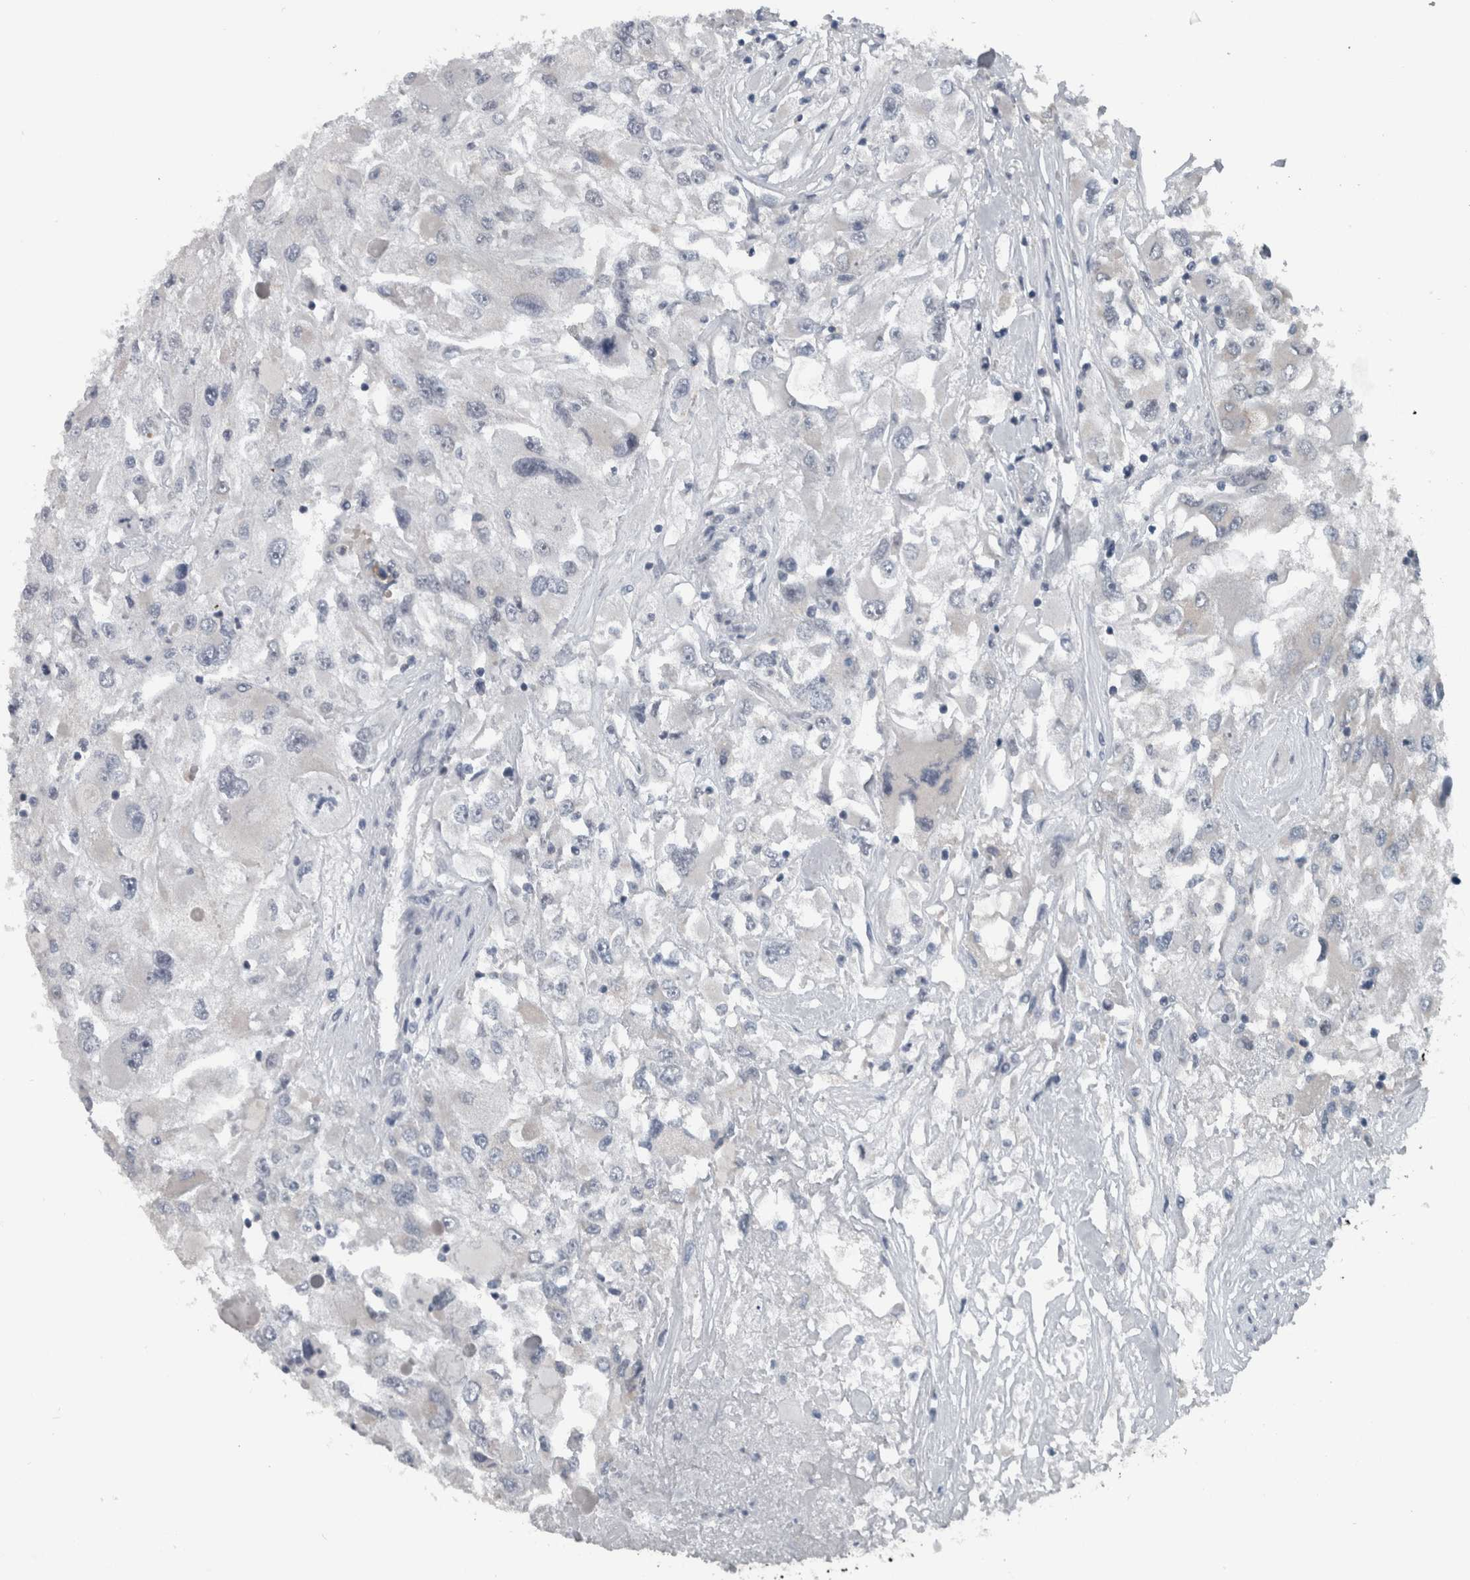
{"staining": {"intensity": "negative", "quantity": "none", "location": "none"}, "tissue": "renal cancer", "cell_type": "Tumor cells", "image_type": "cancer", "snomed": [{"axis": "morphology", "description": "Adenocarcinoma, NOS"}, {"axis": "topography", "description": "Kidney"}], "caption": "Immunohistochemical staining of renal cancer shows no significant staining in tumor cells.", "gene": "ZBTB21", "patient": {"sex": "female", "age": 52}}